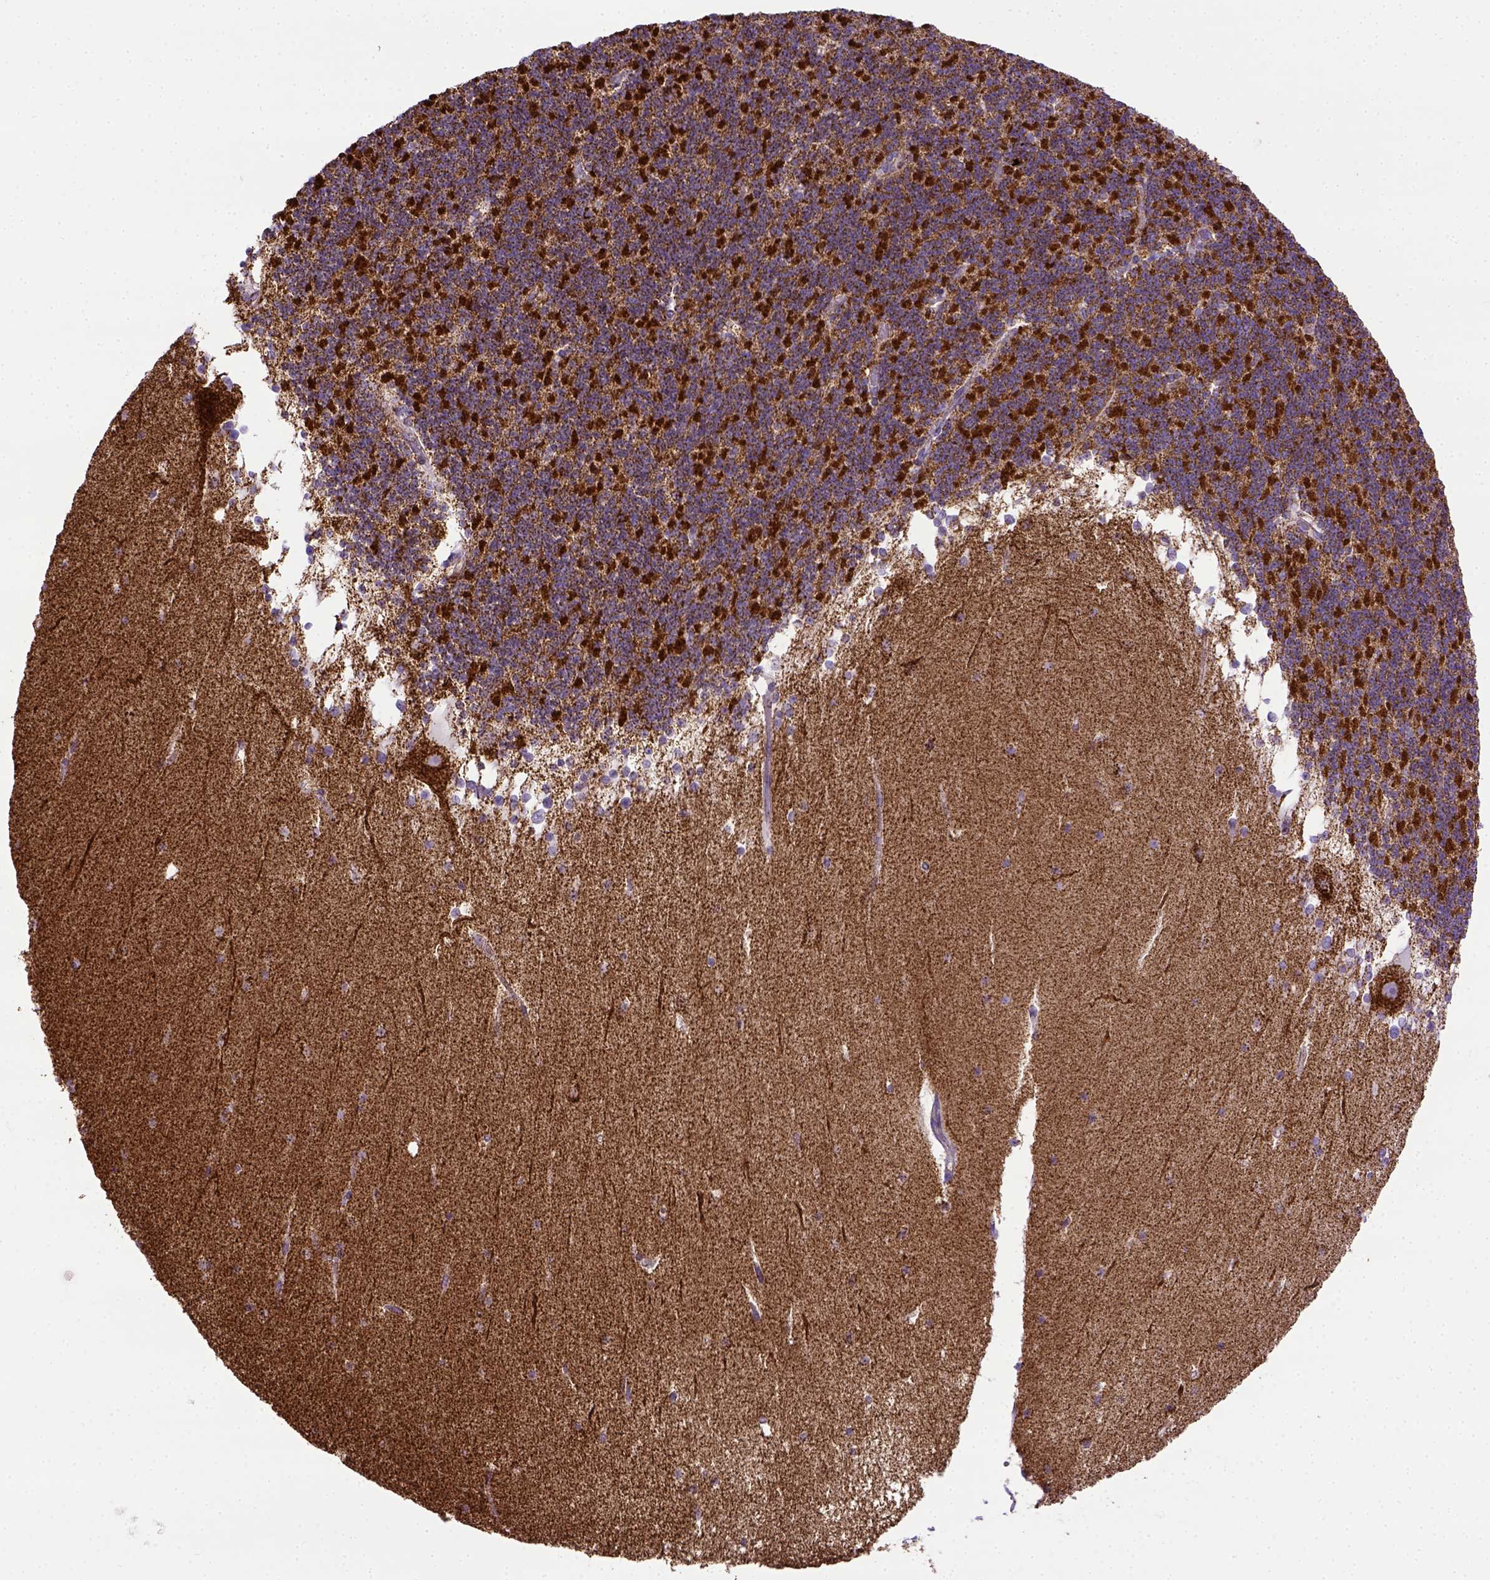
{"staining": {"intensity": "strong", "quantity": ">75%", "location": "cytoplasmic/membranous"}, "tissue": "cerebellum", "cell_type": "Cells in granular layer", "image_type": "normal", "snomed": [{"axis": "morphology", "description": "Normal tissue, NOS"}, {"axis": "topography", "description": "Cerebellum"}], "caption": "Immunohistochemistry (DAB (3,3'-diaminobenzidine)) staining of benign cerebellum demonstrates strong cytoplasmic/membranous protein positivity in about >75% of cells in granular layer. (IHC, brightfield microscopy, high magnification).", "gene": "MT", "patient": {"sex": "female", "age": 19}}